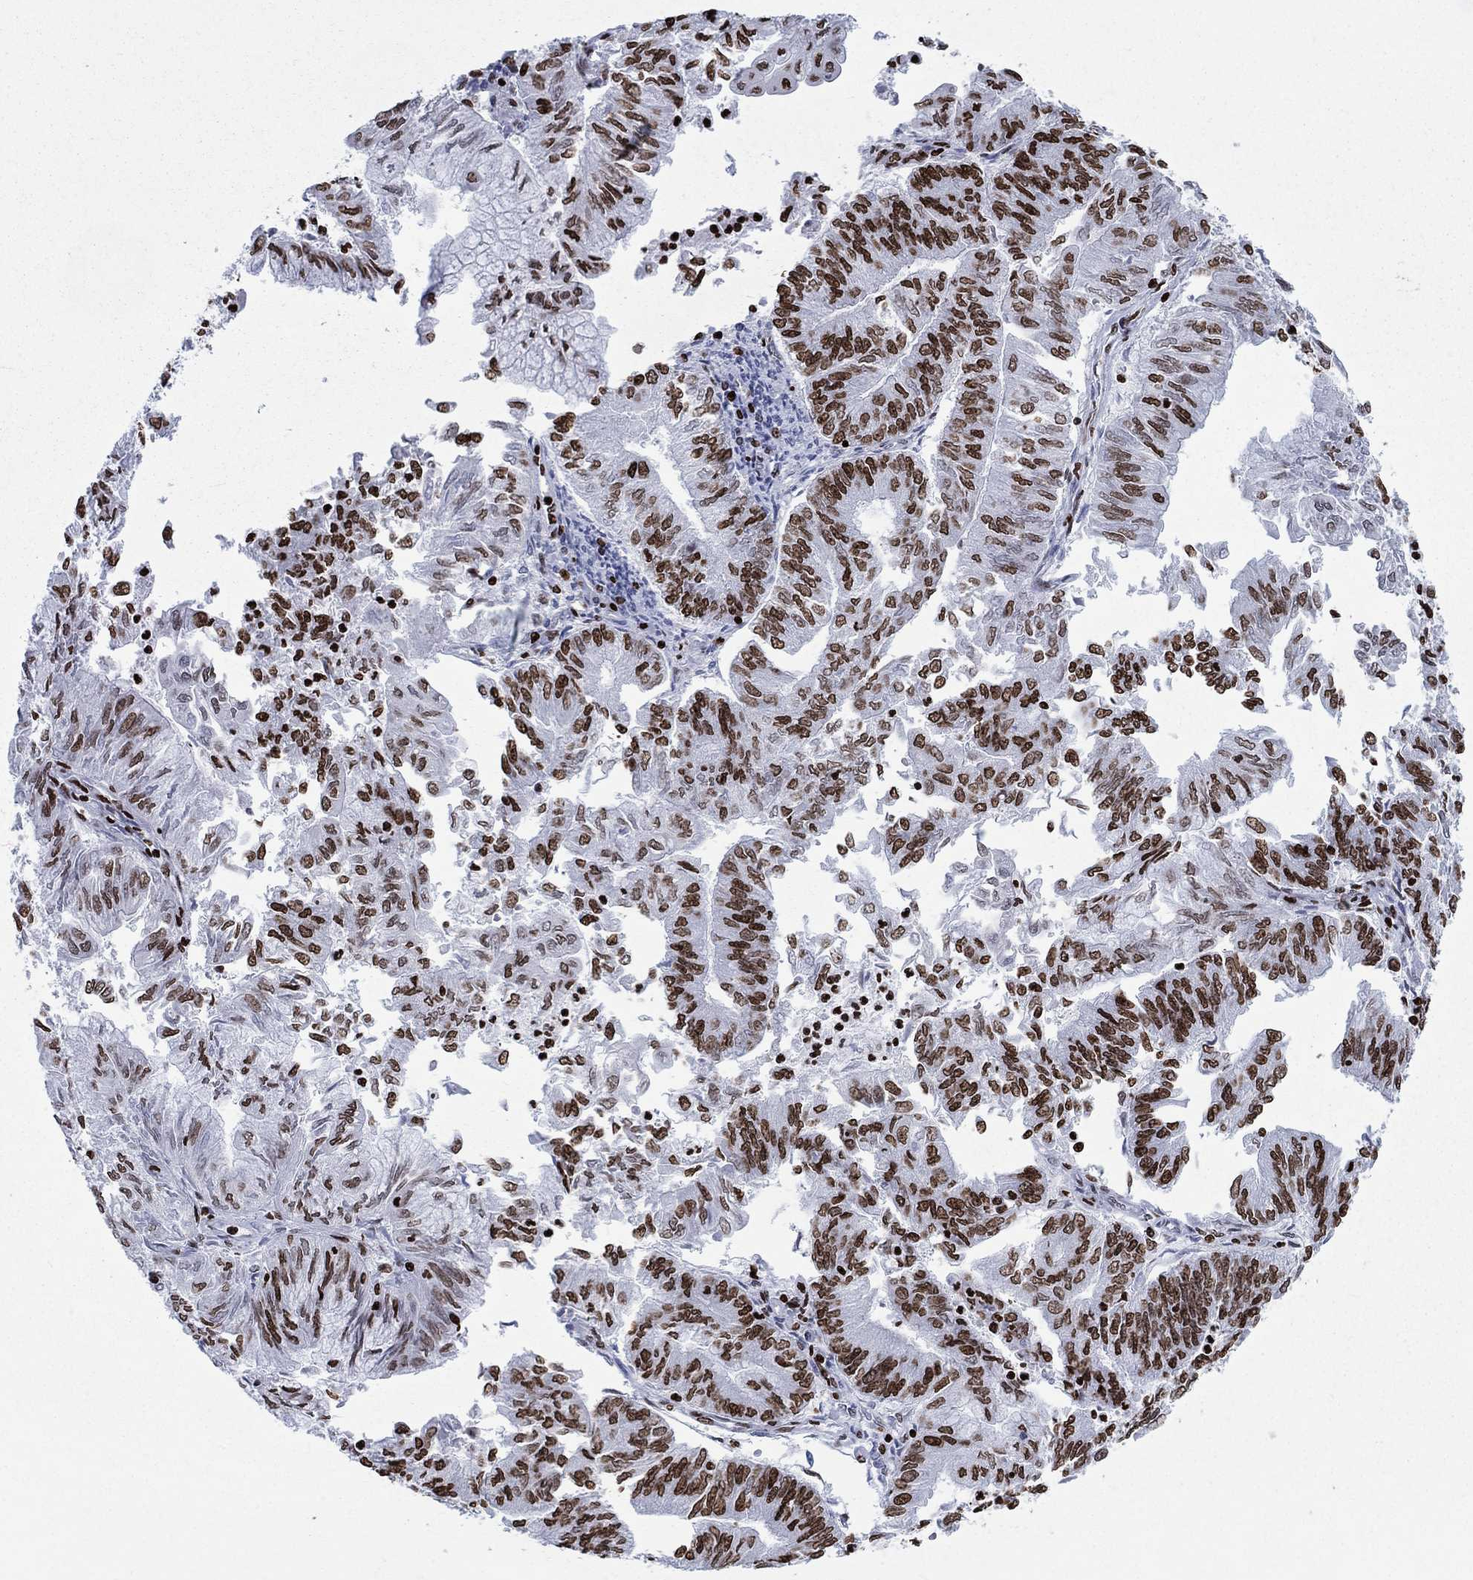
{"staining": {"intensity": "strong", "quantity": ">75%", "location": "nuclear"}, "tissue": "endometrial cancer", "cell_type": "Tumor cells", "image_type": "cancer", "snomed": [{"axis": "morphology", "description": "Adenocarcinoma, NOS"}, {"axis": "topography", "description": "Endometrium"}], "caption": "This photomicrograph displays immunohistochemistry staining of endometrial cancer, with high strong nuclear staining in approximately >75% of tumor cells.", "gene": "H1-5", "patient": {"sex": "female", "age": 59}}